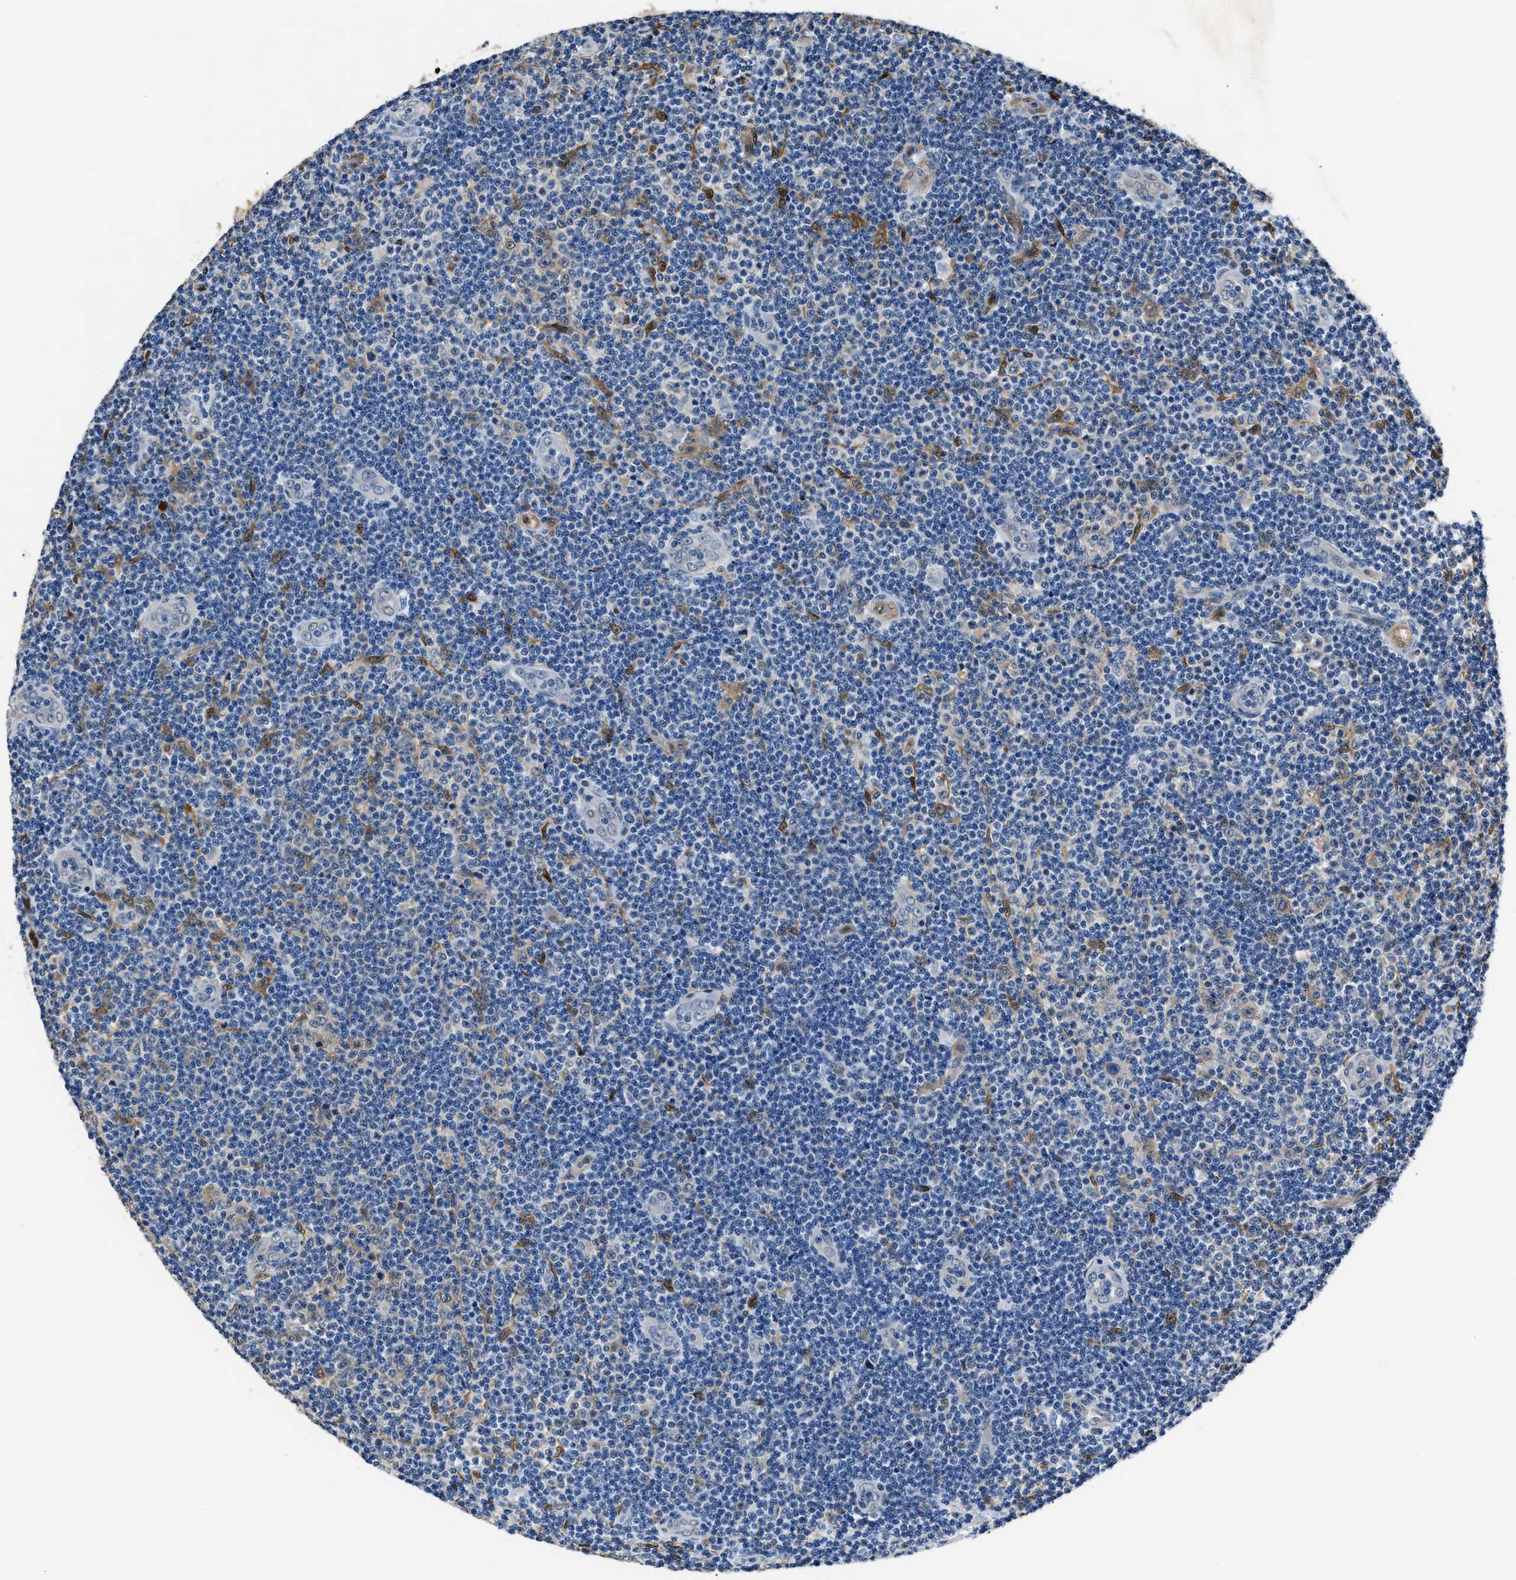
{"staining": {"intensity": "negative", "quantity": "none", "location": "none"}, "tissue": "lymphoma", "cell_type": "Tumor cells", "image_type": "cancer", "snomed": [{"axis": "morphology", "description": "Malignant lymphoma, non-Hodgkin's type, Low grade"}, {"axis": "topography", "description": "Lymph node"}], "caption": "Protein analysis of malignant lymphoma, non-Hodgkin's type (low-grade) demonstrates no significant positivity in tumor cells.", "gene": "PPA1", "patient": {"sex": "male", "age": 83}}